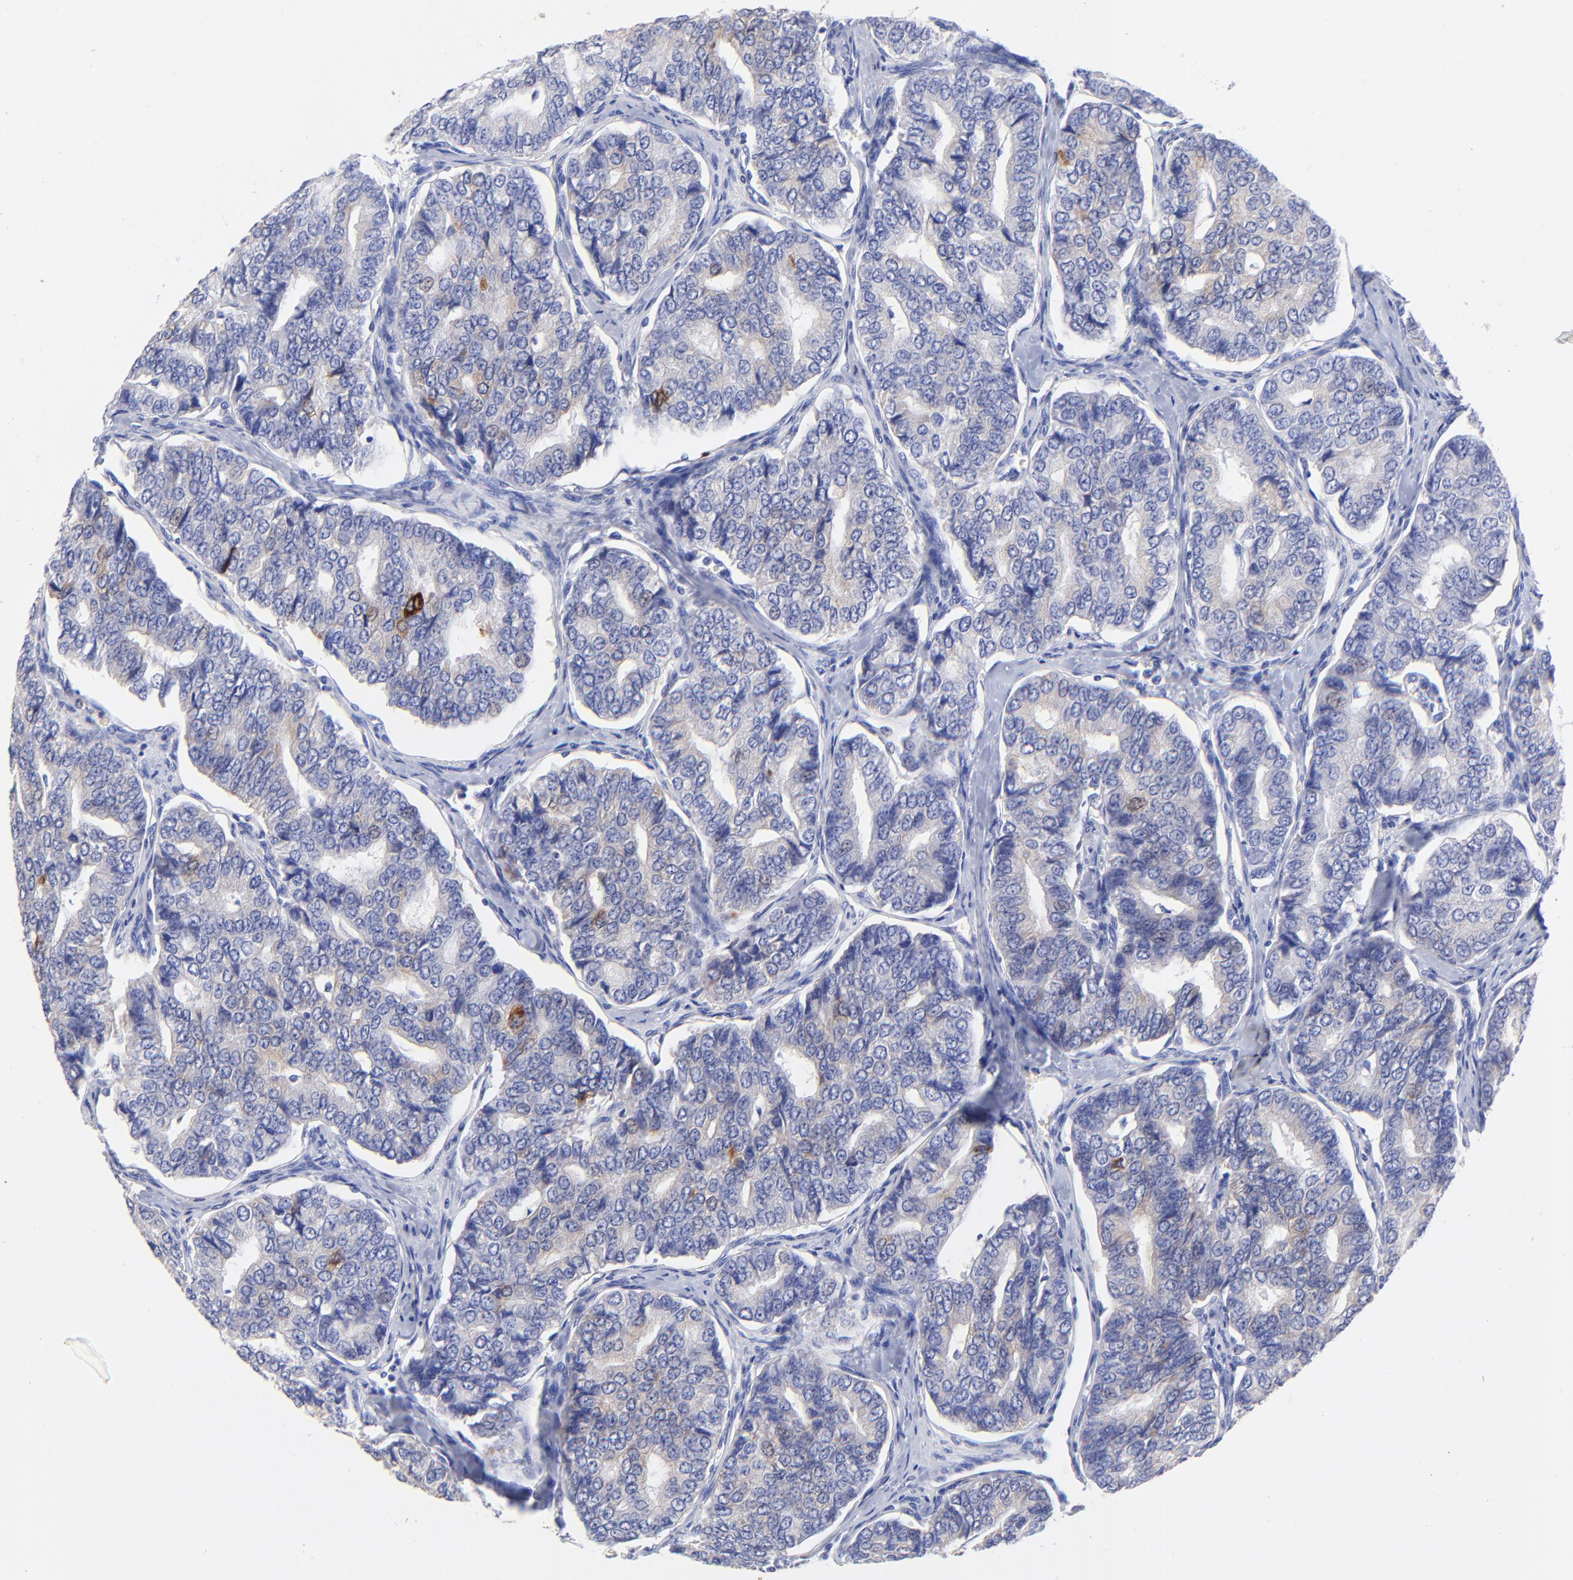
{"staining": {"intensity": "strong", "quantity": "<25%", "location": "cytoplasmic/membranous"}, "tissue": "thyroid cancer", "cell_type": "Tumor cells", "image_type": "cancer", "snomed": [{"axis": "morphology", "description": "Papillary adenocarcinoma, NOS"}, {"axis": "topography", "description": "Thyroid gland"}], "caption": "A brown stain highlights strong cytoplasmic/membranous expression of a protein in papillary adenocarcinoma (thyroid) tumor cells. The staining is performed using DAB (3,3'-diaminobenzidine) brown chromogen to label protein expression. The nuclei are counter-stained blue using hematoxylin.", "gene": "HORMAD2", "patient": {"sex": "female", "age": 35}}